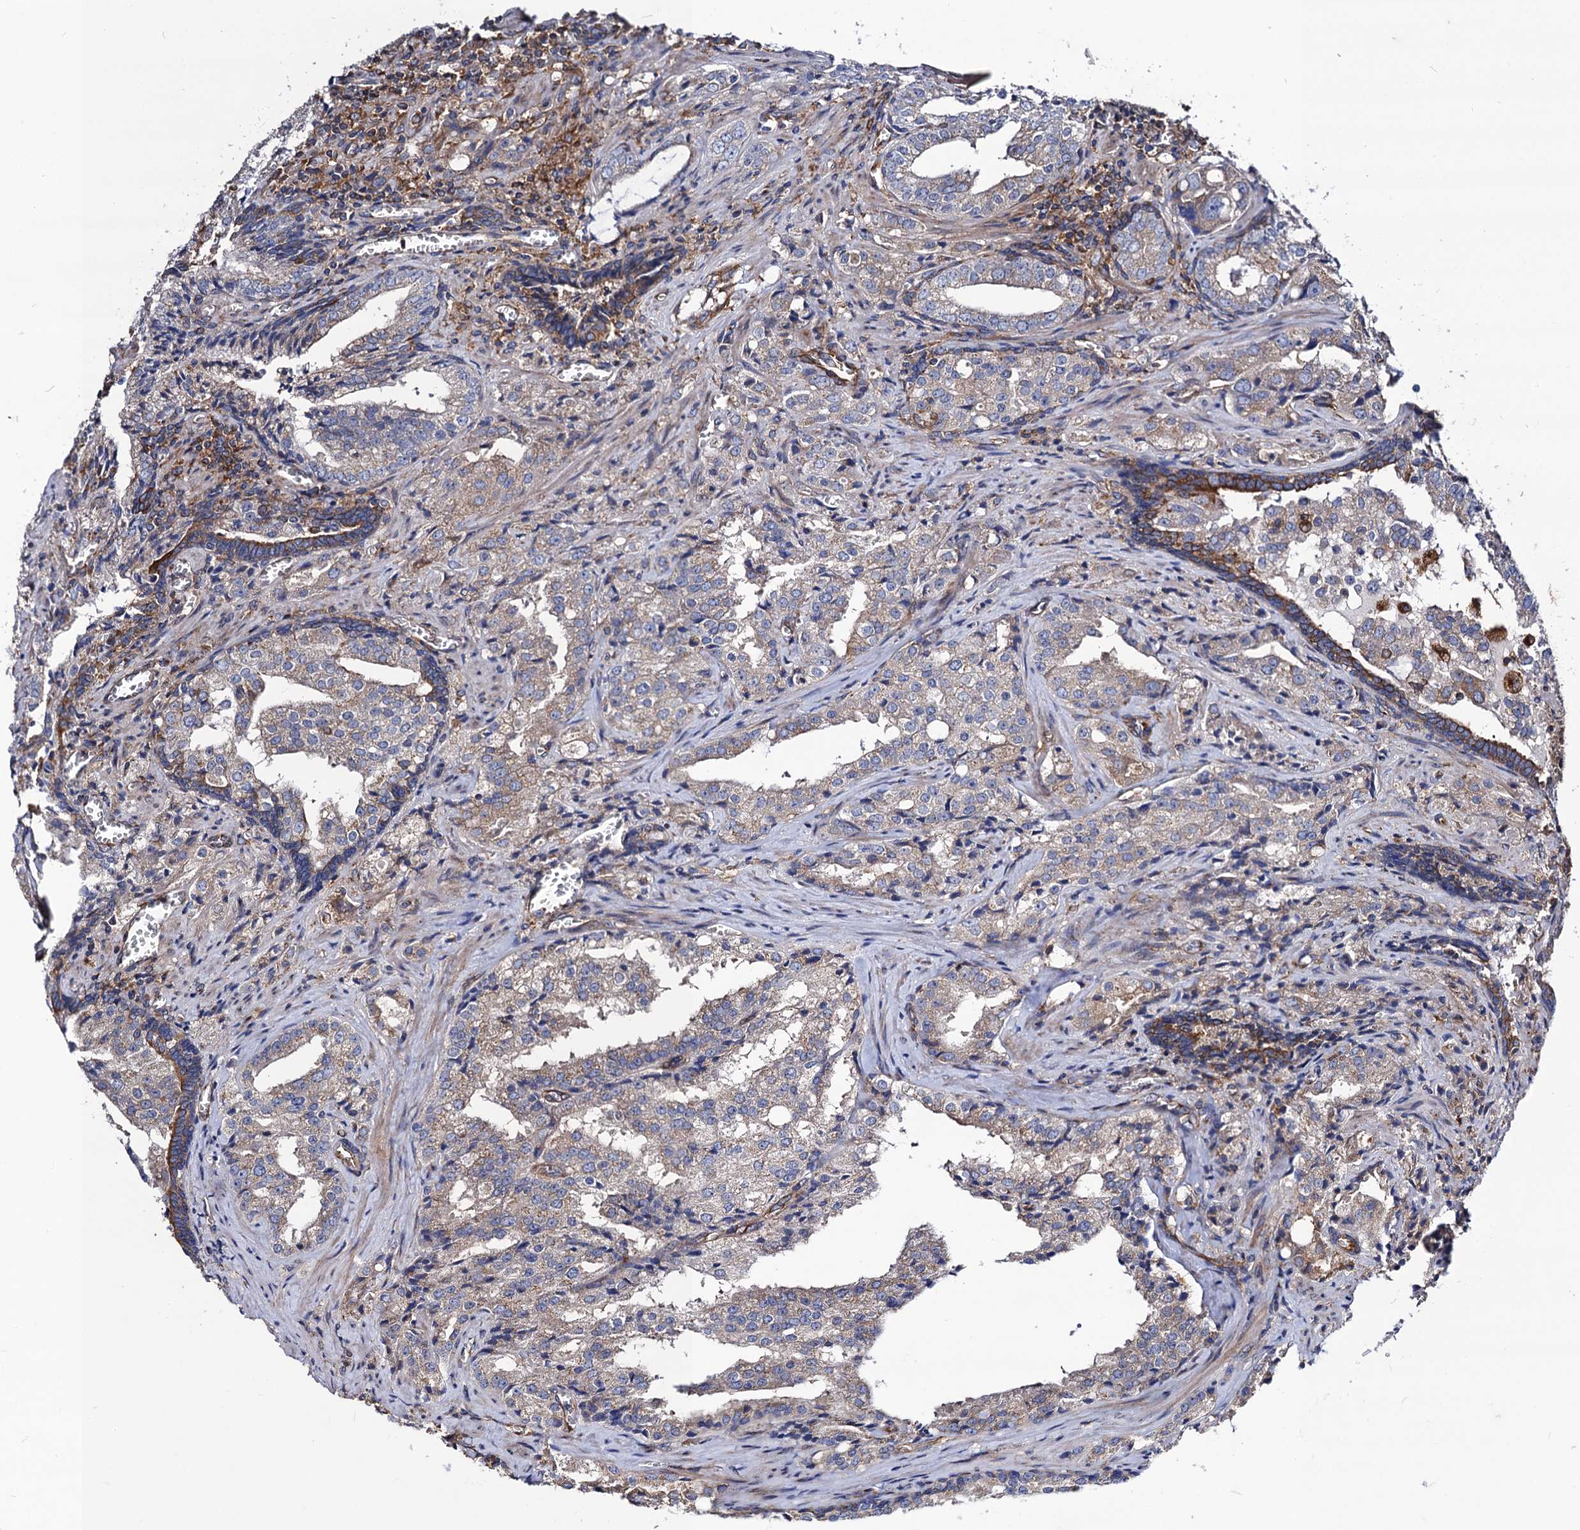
{"staining": {"intensity": "moderate", "quantity": "<25%", "location": "cytoplasmic/membranous"}, "tissue": "prostate cancer", "cell_type": "Tumor cells", "image_type": "cancer", "snomed": [{"axis": "morphology", "description": "Adenocarcinoma, High grade"}, {"axis": "topography", "description": "Prostate"}], "caption": "An image of human prostate cancer stained for a protein reveals moderate cytoplasmic/membranous brown staining in tumor cells.", "gene": "DYDC1", "patient": {"sex": "male", "age": 68}}